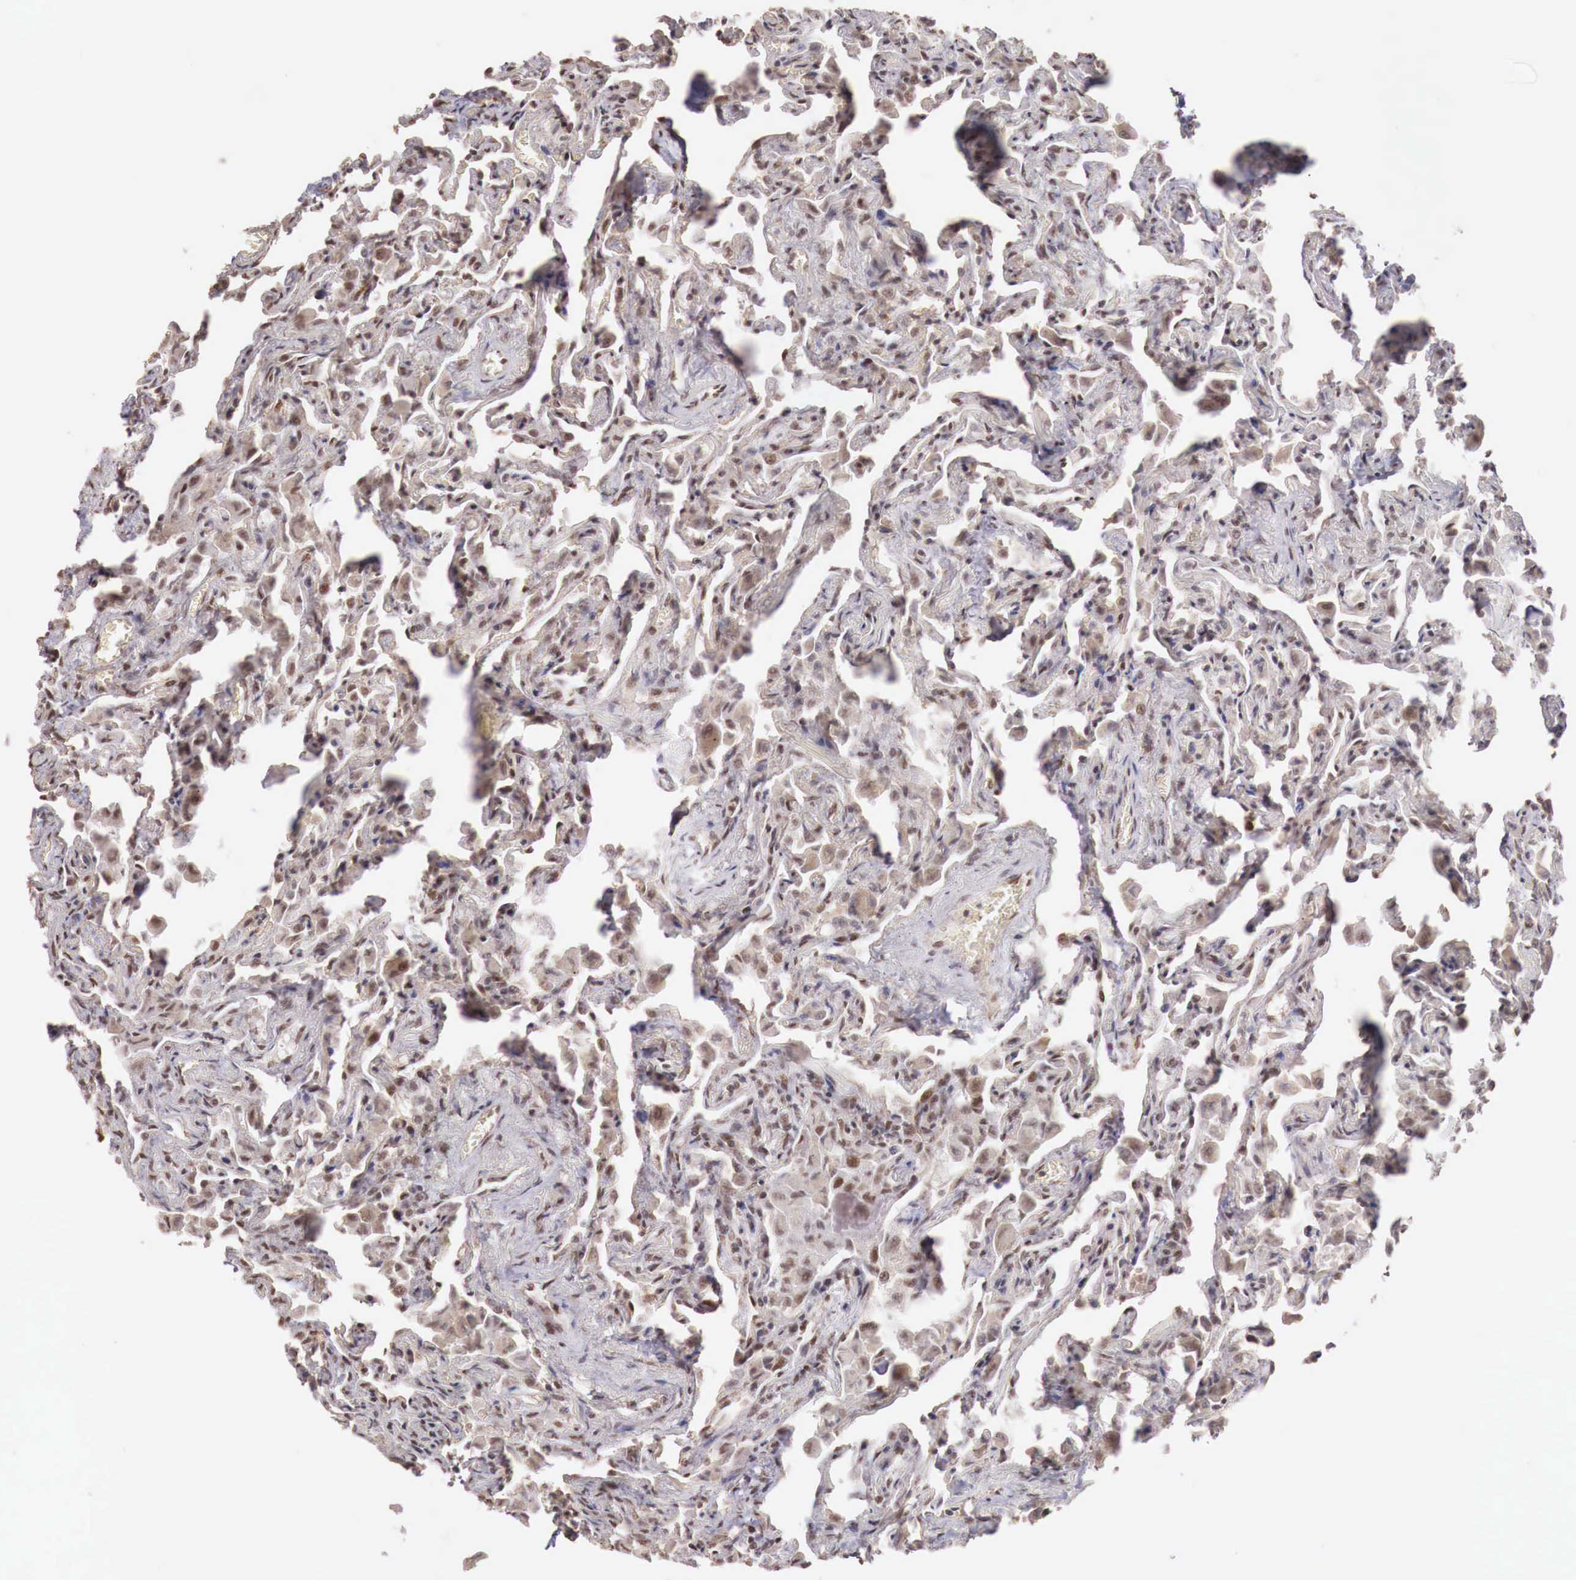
{"staining": {"intensity": "moderate", "quantity": ">75%", "location": "nuclear"}, "tissue": "lung", "cell_type": "Alveolar cells", "image_type": "normal", "snomed": [{"axis": "morphology", "description": "Normal tissue, NOS"}, {"axis": "topography", "description": "Lung"}], "caption": "An image of lung stained for a protein displays moderate nuclear brown staining in alveolar cells.", "gene": "FOXP2", "patient": {"sex": "male", "age": 73}}